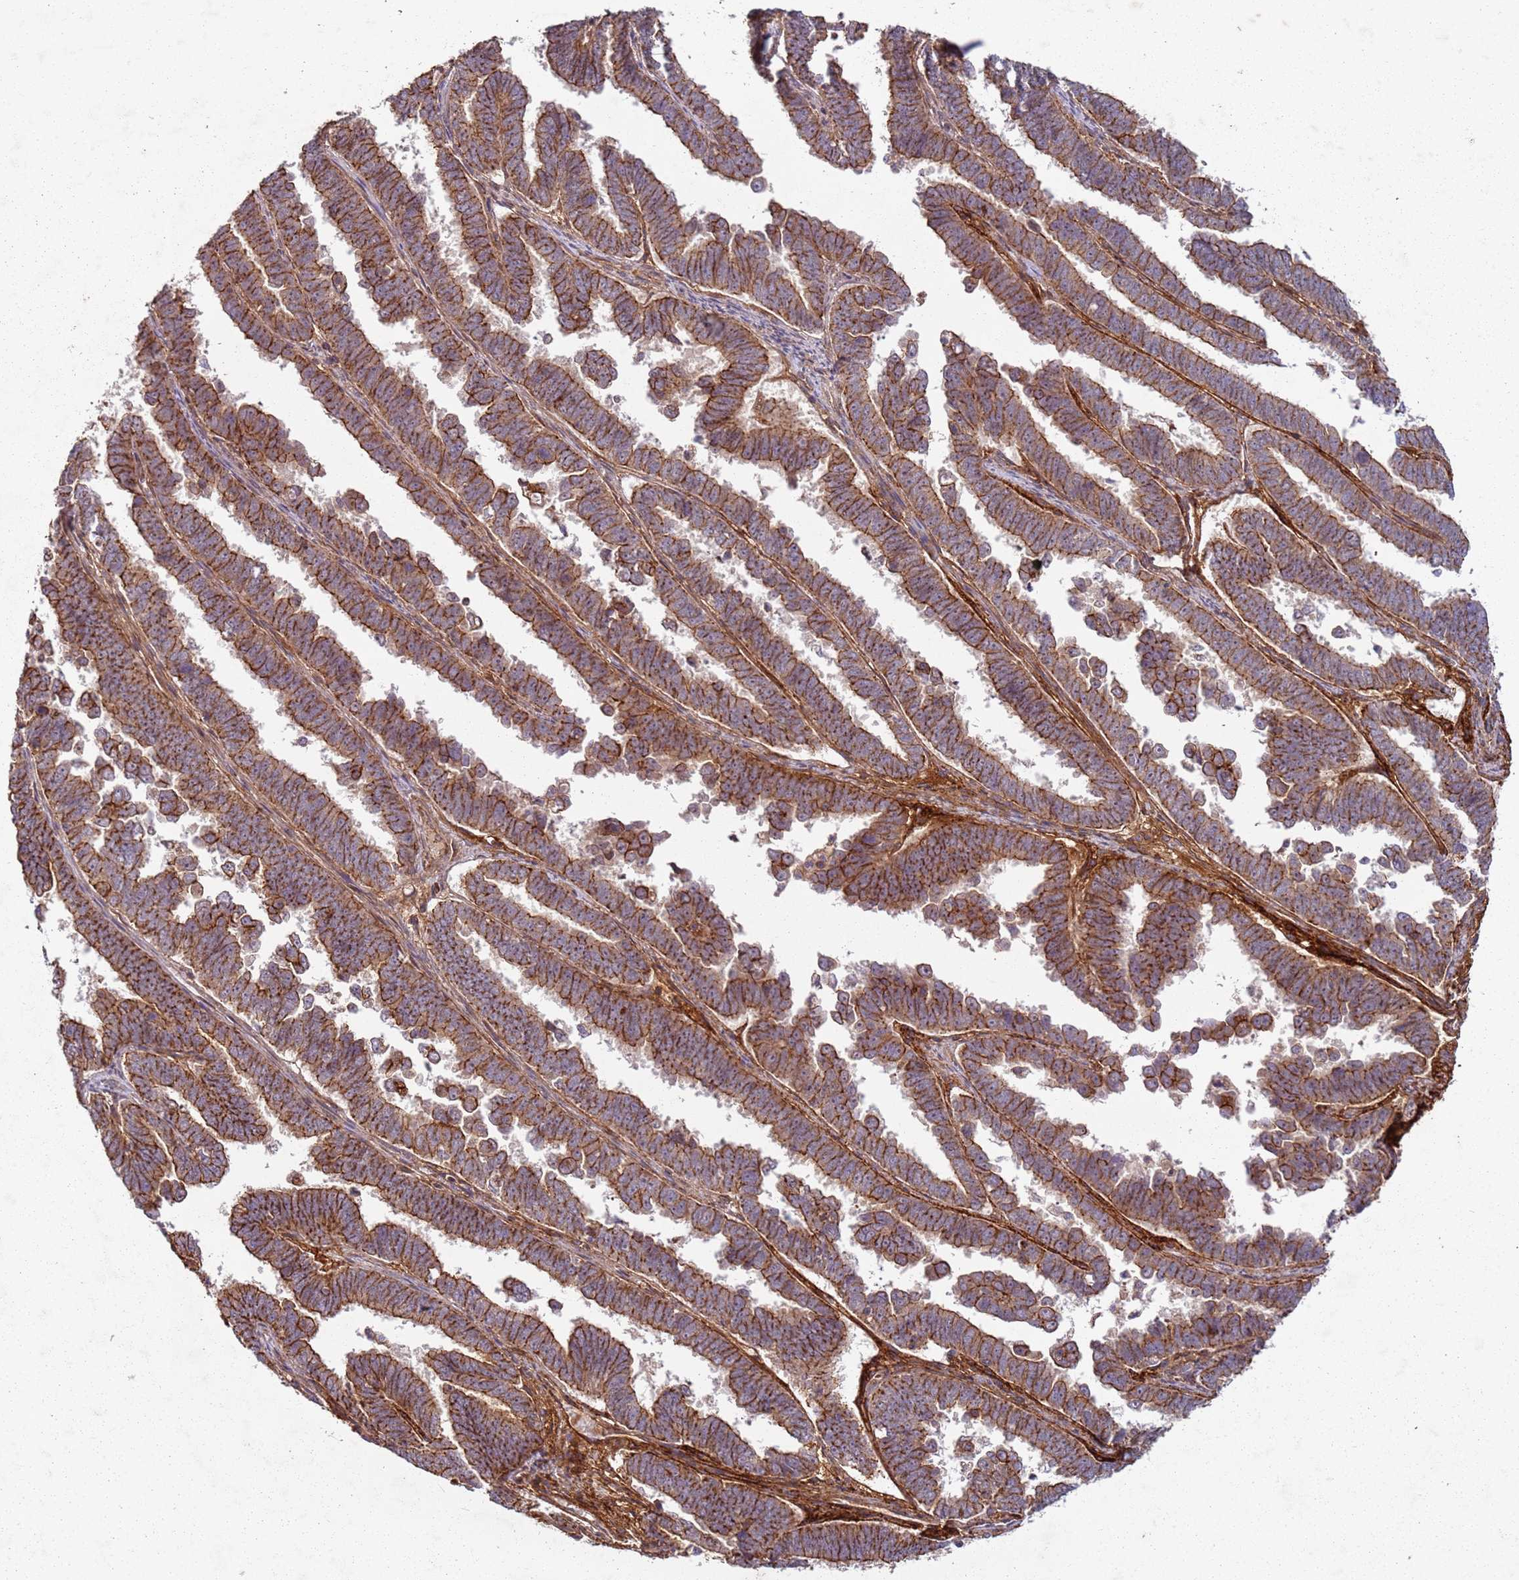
{"staining": {"intensity": "moderate", "quantity": ">75%", "location": "cytoplasmic/membranous"}, "tissue": "endometrial cancer", "cell_type": "Tumor cells", "image_type": "cancer", "snomed": [{"axis": "morphology", "description": "Adenocarcinoma, NOS"}, {"axis": "topography", "description": "Endometrium"}], "caption": "Moderate cytoplasmic/membranous protein staining is appreciated in about >75% of tumor cells in endometrial cancer (adenocarcinoma).", "gene": "C2CD4B", "patient": {"sex": "female", "age": 75}}